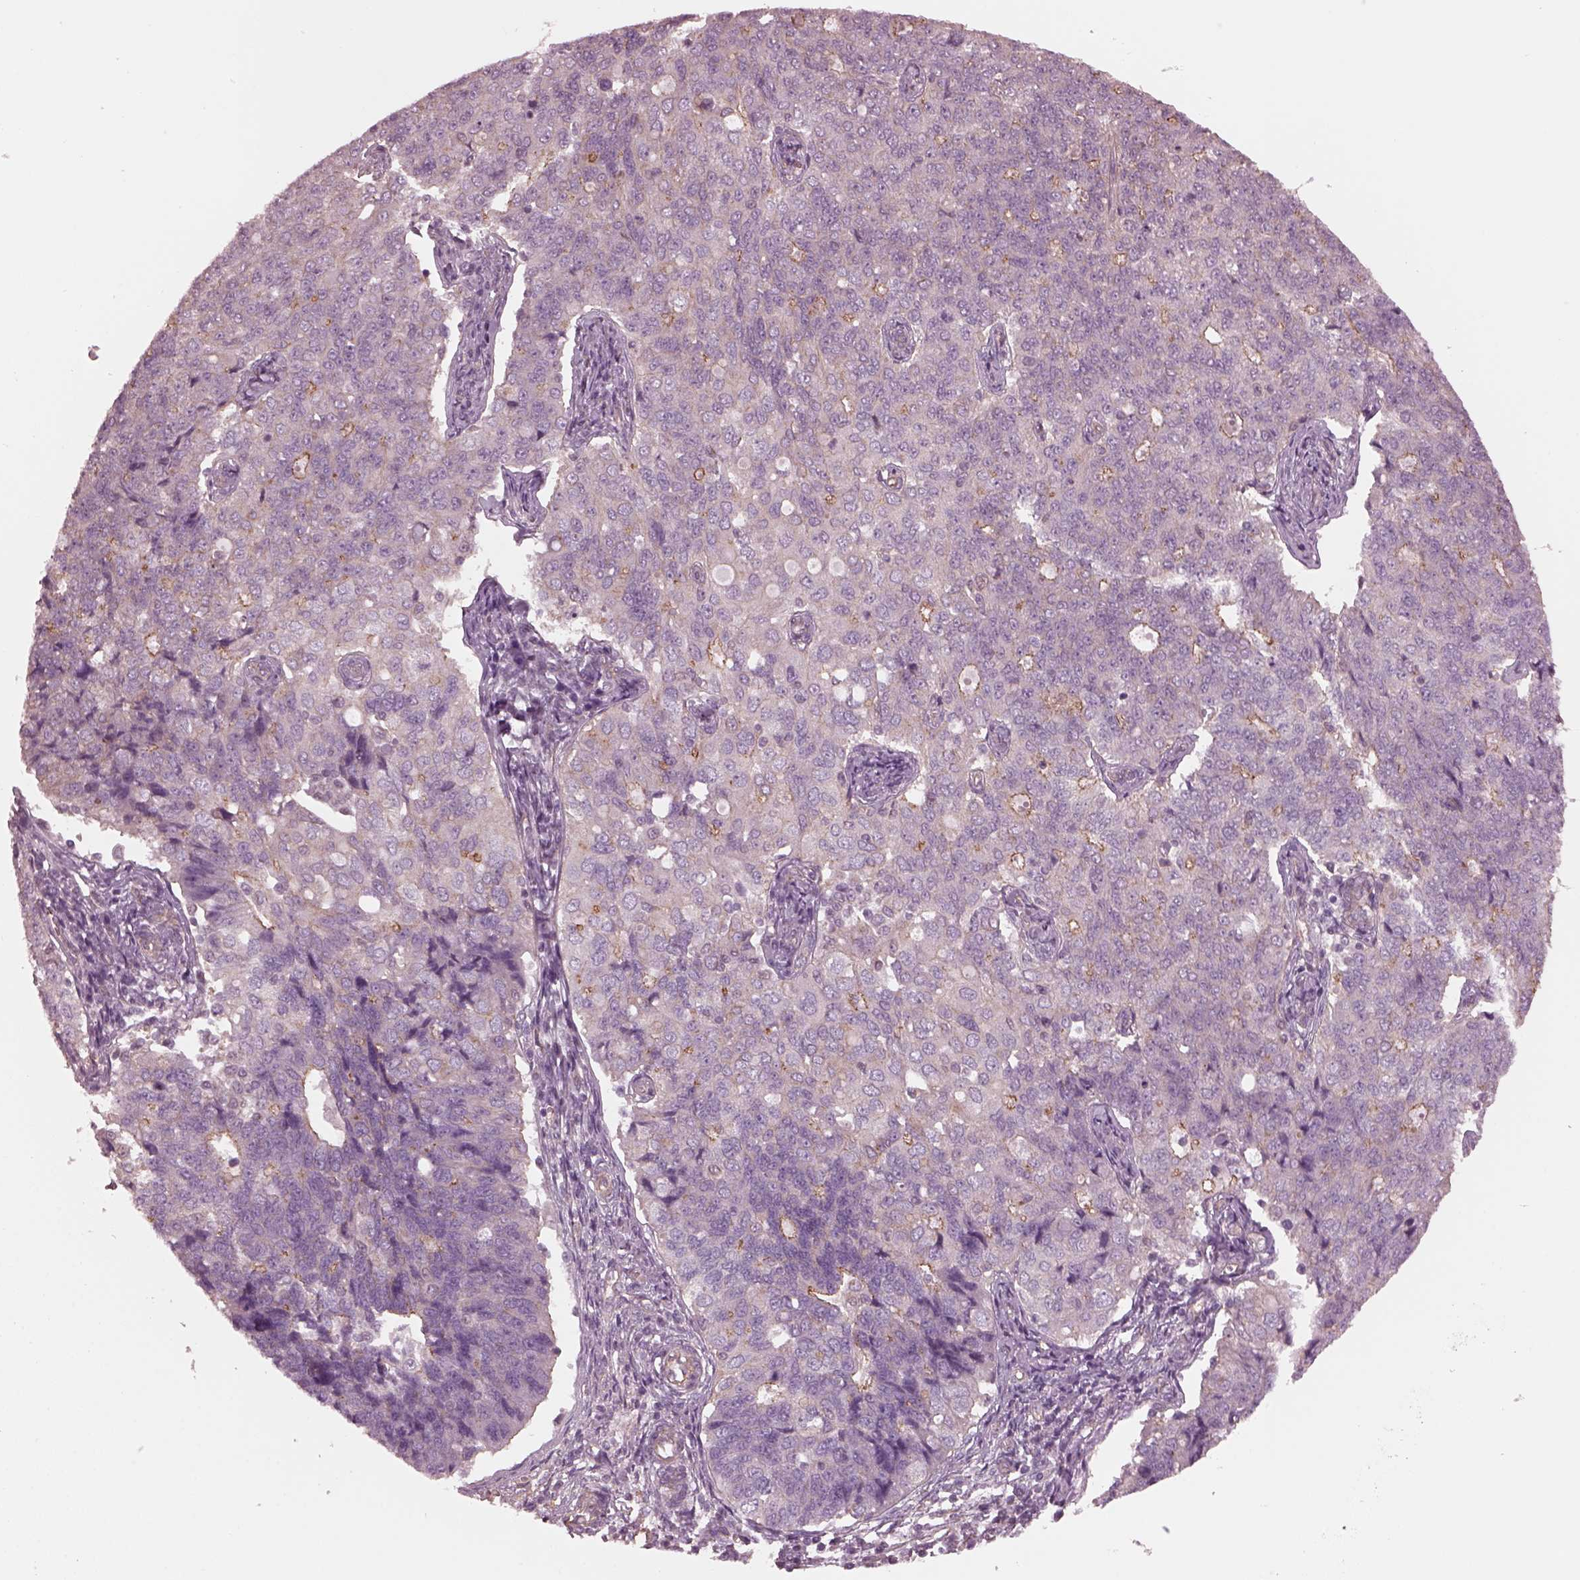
{"staining": {"intensity": "strong", "quantity": "<25%", "location": "cytoplasmic/membranous"}, "tissue": "endometrial cancer", "cell_type": "Tumor cells", "image_type": "cancer", "snomed": [{"axis": "morphology", "description": "Adenocarcinoma, NOS"}, {"axis": "topography", "description": "Endometrium"}], "caption": "A photomicrograph of human endometrial cancer (adenocarcinoma) stained for a protein demonstrates strong cytoplasmic/membranous brown staining in tumor cells.", "gene": "ODAD1", "patient": {"sex": "female", "age": 43}}